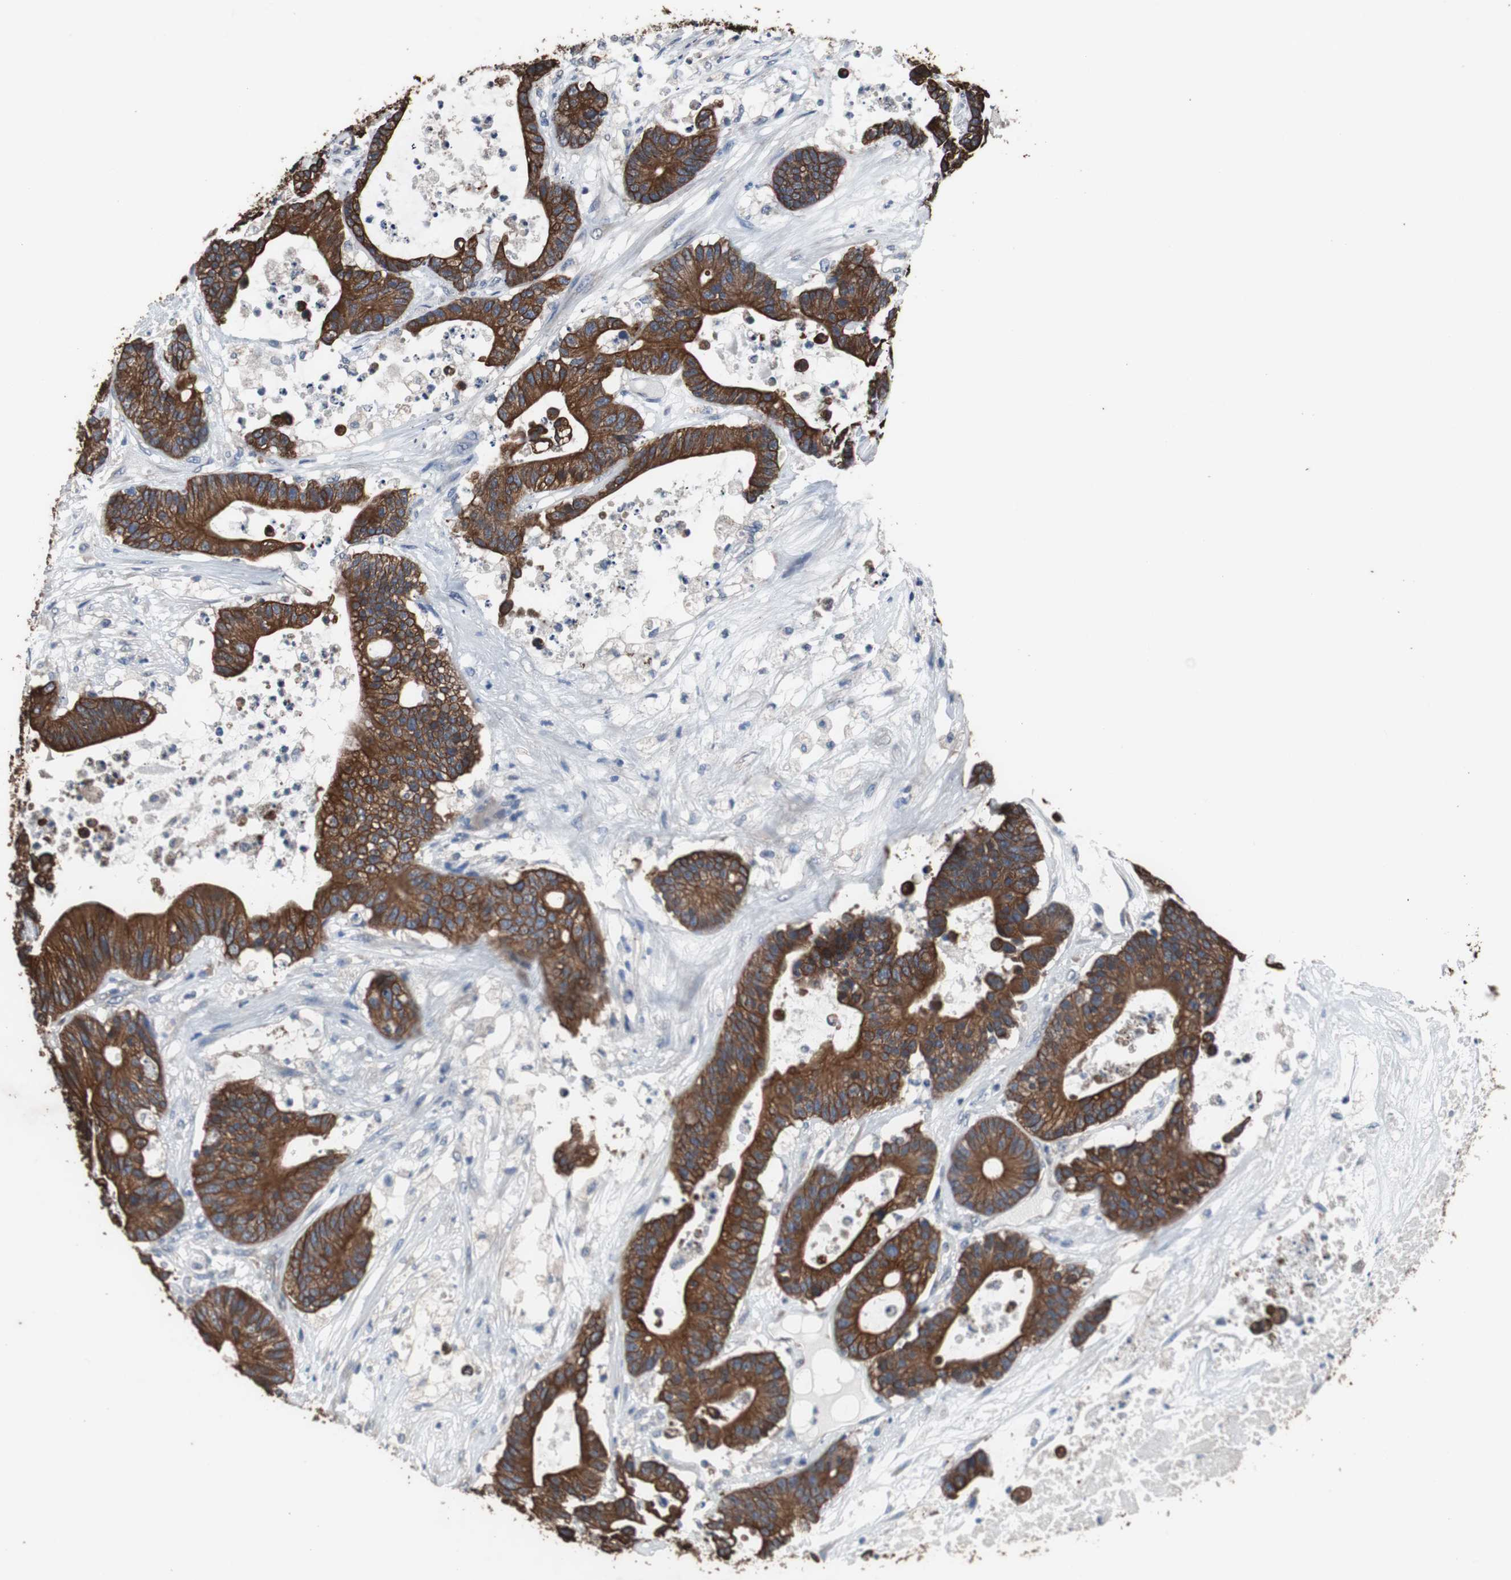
{"staining": {"intensity": "strong", "quantity": ">75%", "location": "cytoplasmic/membranous"}, "tissue": "colorectal cancer", "cell_type": "Tumor cells", "image_type": "cancer", "snomed": [{"axis": "morphology", "description": "Adenocarcinoma, NOS"}, {"axis": "topography", "description": "Colon"}], "caption": "A brown stain highlights strong cytoplasmic/membranous positivity of a protein in colorectal cancer tumor cells. (DAB = brown stain, brightfield microscopy at high magnification).", "gene": "USP10", "patient": {"sex": "female", "age": 84}}